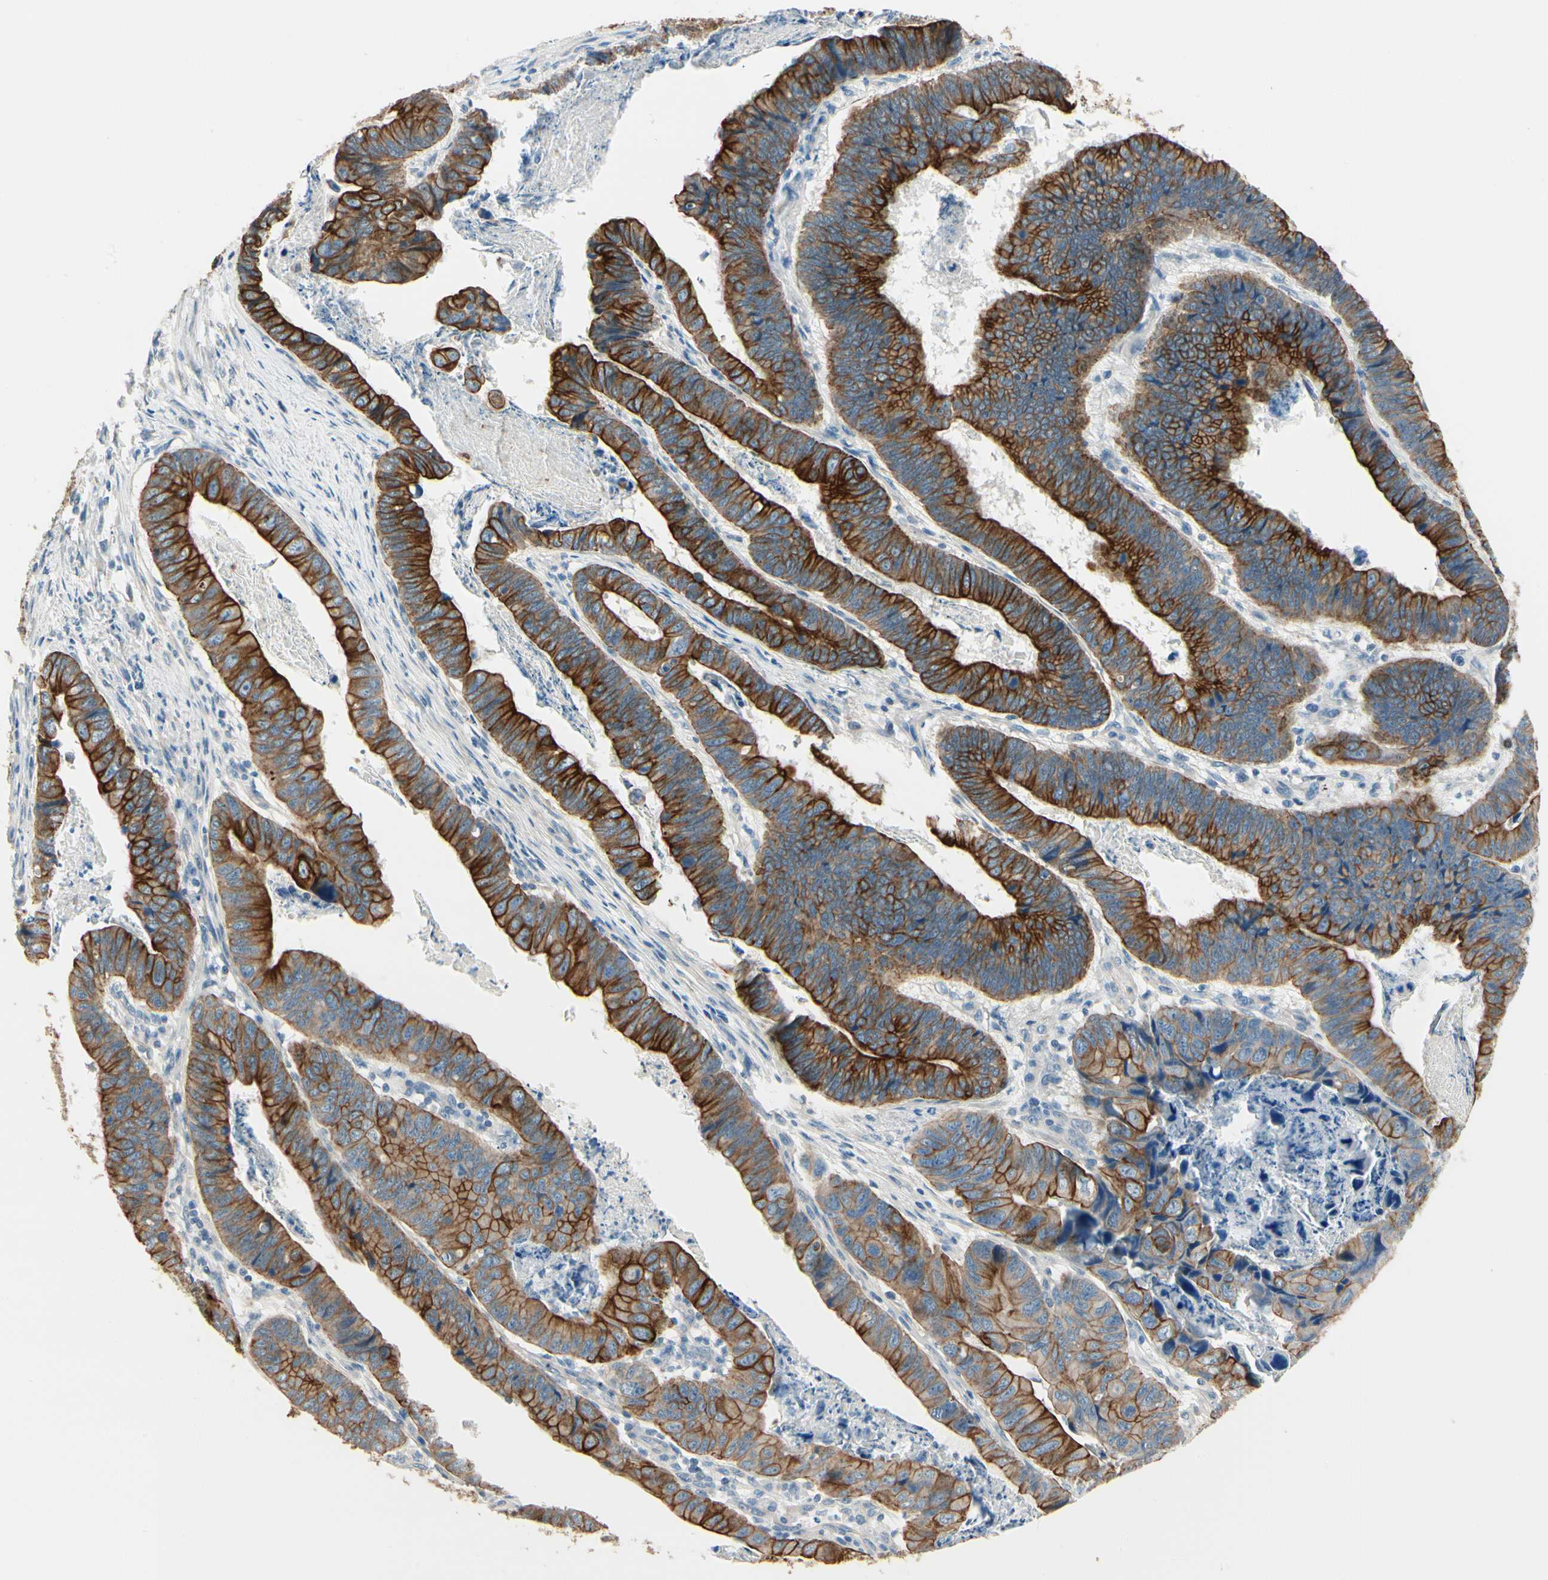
{"staining": {"intensity": "strong", "quantity": ">75%", "location": "cytoplasmic/membranous"}, "tissue": "stomach cancer", "cell_type": "Tumor cells", "image_type": "cancer", "snomed": [{"axis": "morphology", "description": "Adenocarcinoma, NOS"}, {"axis": "topography", "description": "Stomach, lower"}], "caption": "Human stomach adenocarcinoma stained with a protein marker displays strong staining in tumor cells.", "gene": "DUSP12", "patient": {"sex": "male", "age": 77}}